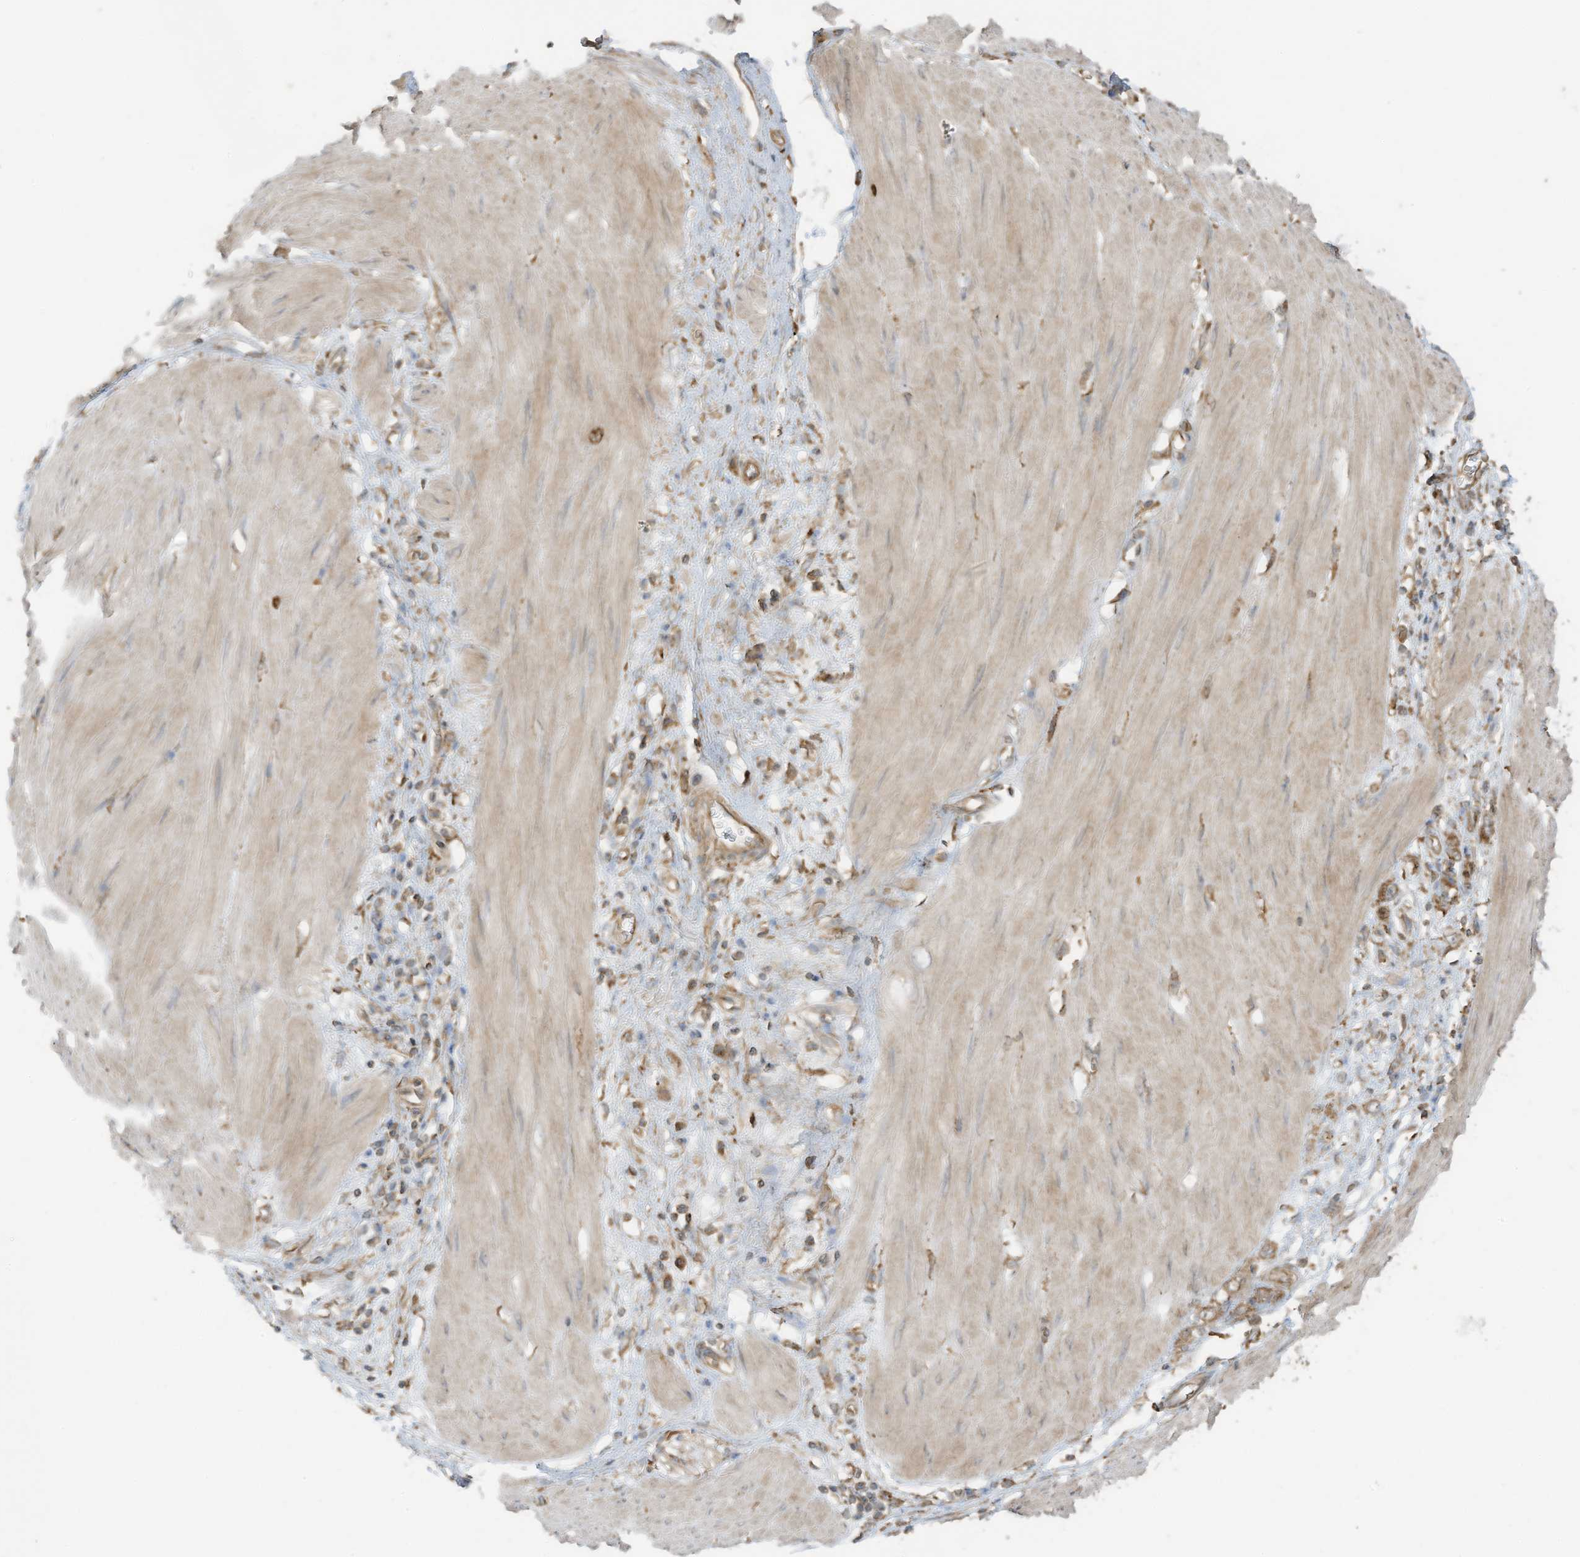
{"staining": {"intensity": "moderate", "quantity": ">75%", "location": "cytoplasmic/membranous"}, "tissue": "stomach cancer", "cell_type": "Tumor cells", "image_type": "cancer", "snomed": [{"axis": "morphology", "description": "Adenocarcinoma, NOS"}, {"axis": "topography", "description": "Stomach"}], "caption": "Approximately >75% of tumor cells in human stomach adenocarcinoma show moderate cytoplasmic/membranous protein expression as visualized by brown immunohistochemical staining.", "gene": "CGAS", "patient": {"sex": "female", "age": 76}}